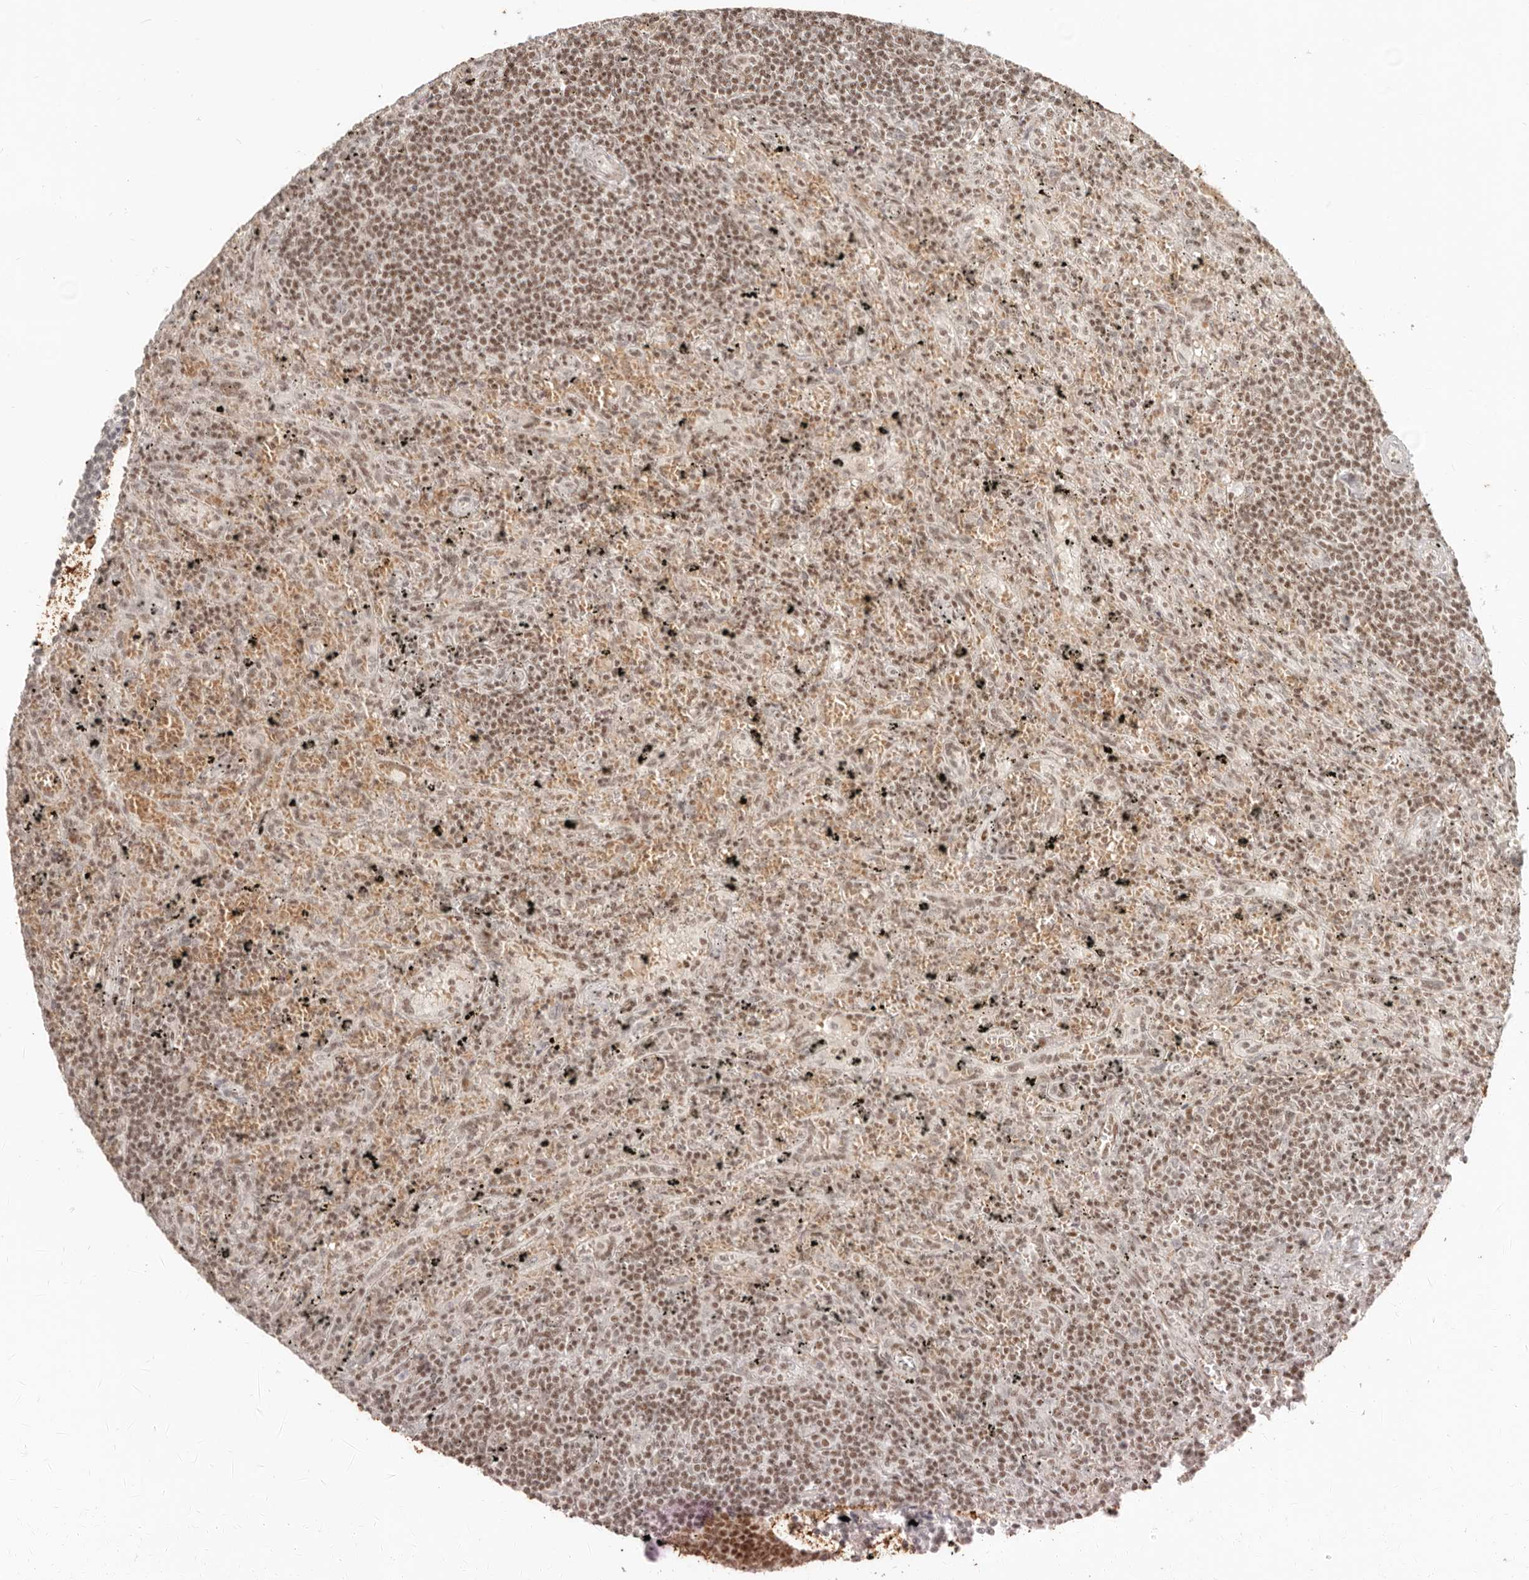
{"staining": {"intensity": "moderate", "quantity": ">75%", "location": "nuclear"}, "tissue": "lymphoma", "cell_type": "Tumor cells", "image_type": "cancer", "snomed": [{"axis": "morphology", "description": "Malignant lymphoma, non-Hodgkin's type, Low grade"}, {"axis": "topography", "description": "Spleen"}], "caption": "This is a histology image of immunohistochemistry staining of lymphoma, which shows moderate expression in the nuclear of tumor cells.", "gene": "GABPA", "patient": {"sex": "male", "age": 76}}